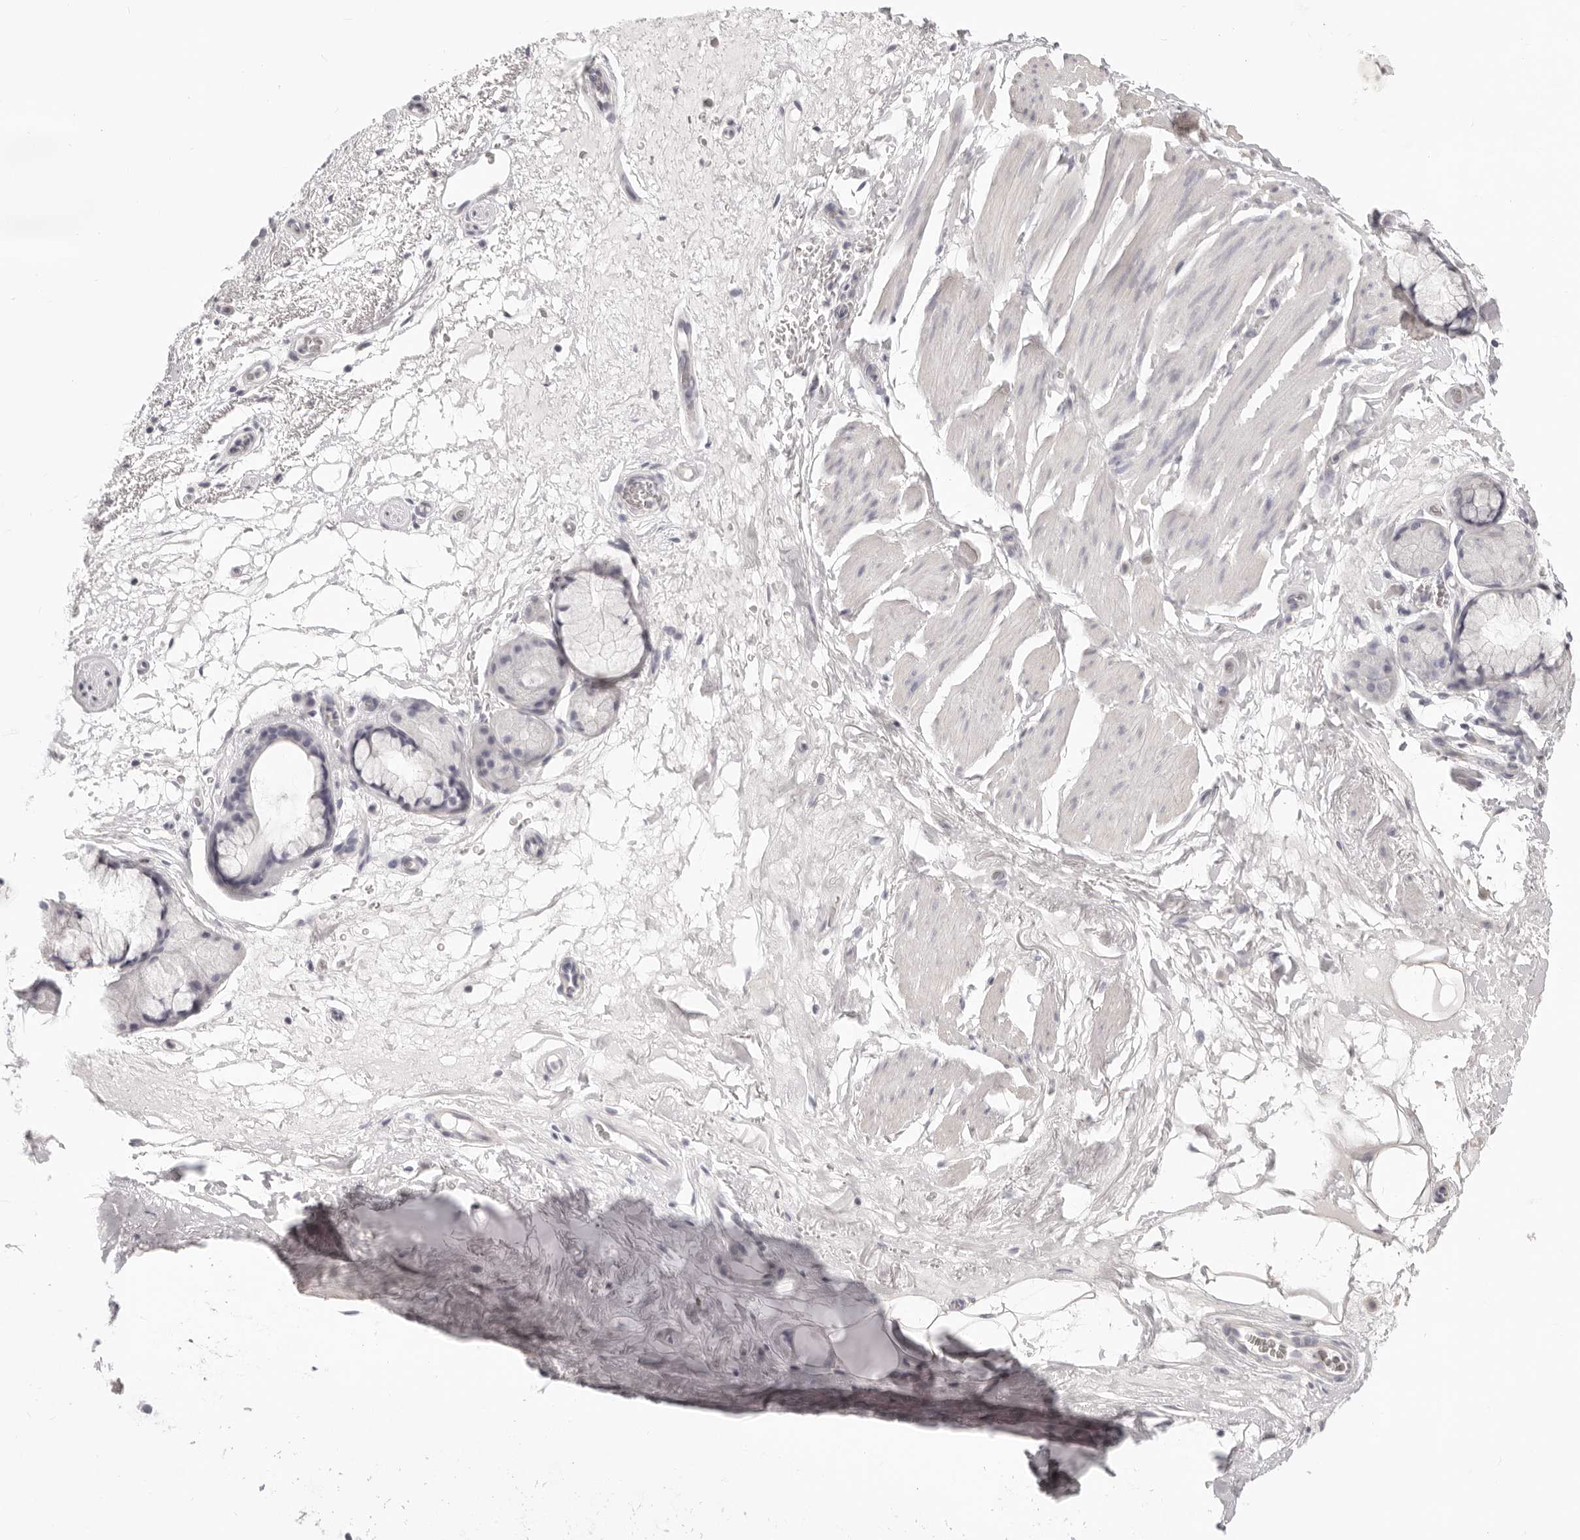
{"staining": {"intensity": "negative", "quantity": "none", "location": "none"}, "tissue": "bronchus", "cell_type": "Respiratory epithelial cells", "image_type": "normal", "snomed": [{"axis": "morphology", "description": "Normal tissue, NOS"}, {"axis": "topography", "description": "Cartilage tissue"}], "caption": "A high-resolution photomicrograph shows immunohistochemistry staining of unremarkable bronchus, which reveals no significant positivity in respiratory epithelial cells.", "gene": "FABP1", "patient": {"sex": "female", "age": 63}}